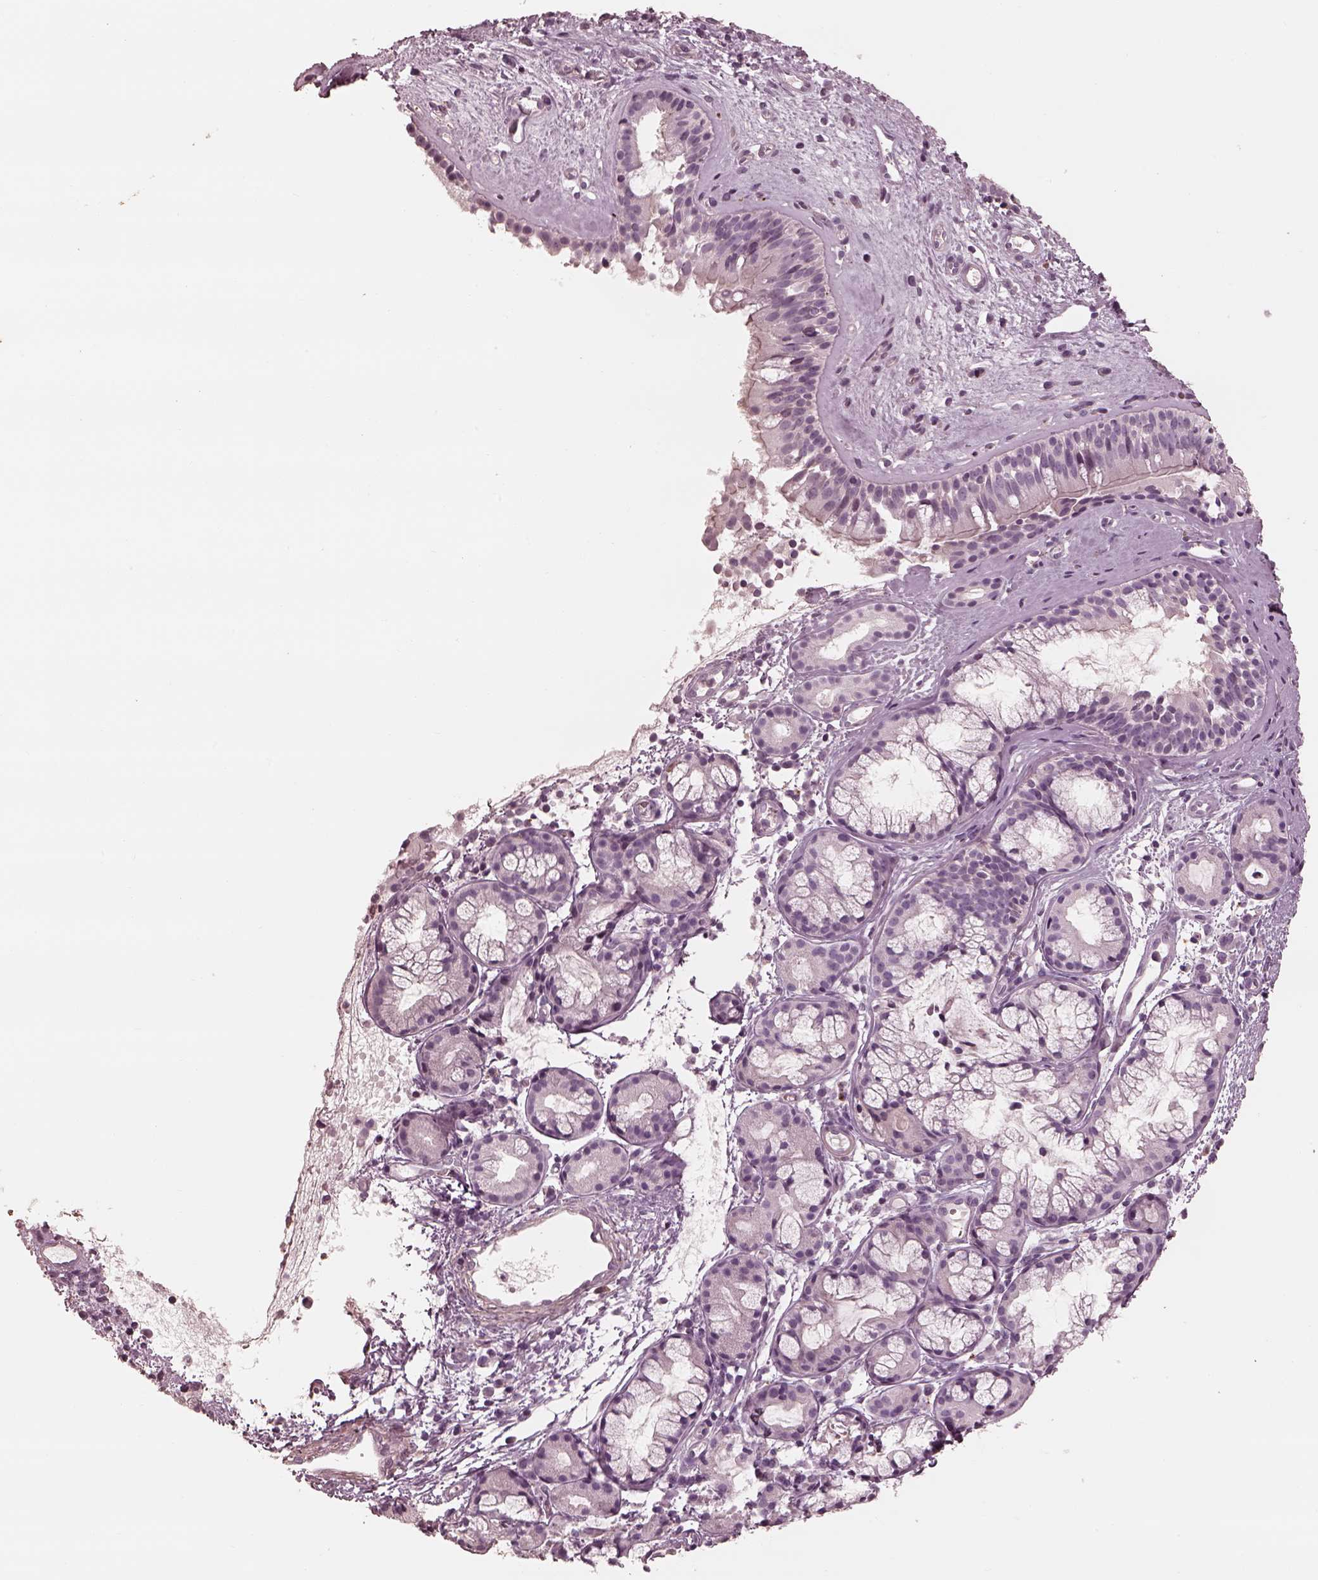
{"staining": {"intensity": "negative", "quantity": "none", "location": "none"}, "tissue": "nasopharynx", "cell_type": "Respiratory epithelial cells", "image_type": "normal", "snomed": [{"axis": "morphology", "description": "Normal tissue, NOS"}, {"axis": "topography", "description": "Nasopharynx"}], "caption": "This is an IHC photomicrograph of normal human nasopharynx. There is no staining in respiratory epithelial cells.", "gene": "ADRB3", "patient": {"sex": "male", "age": 29}}